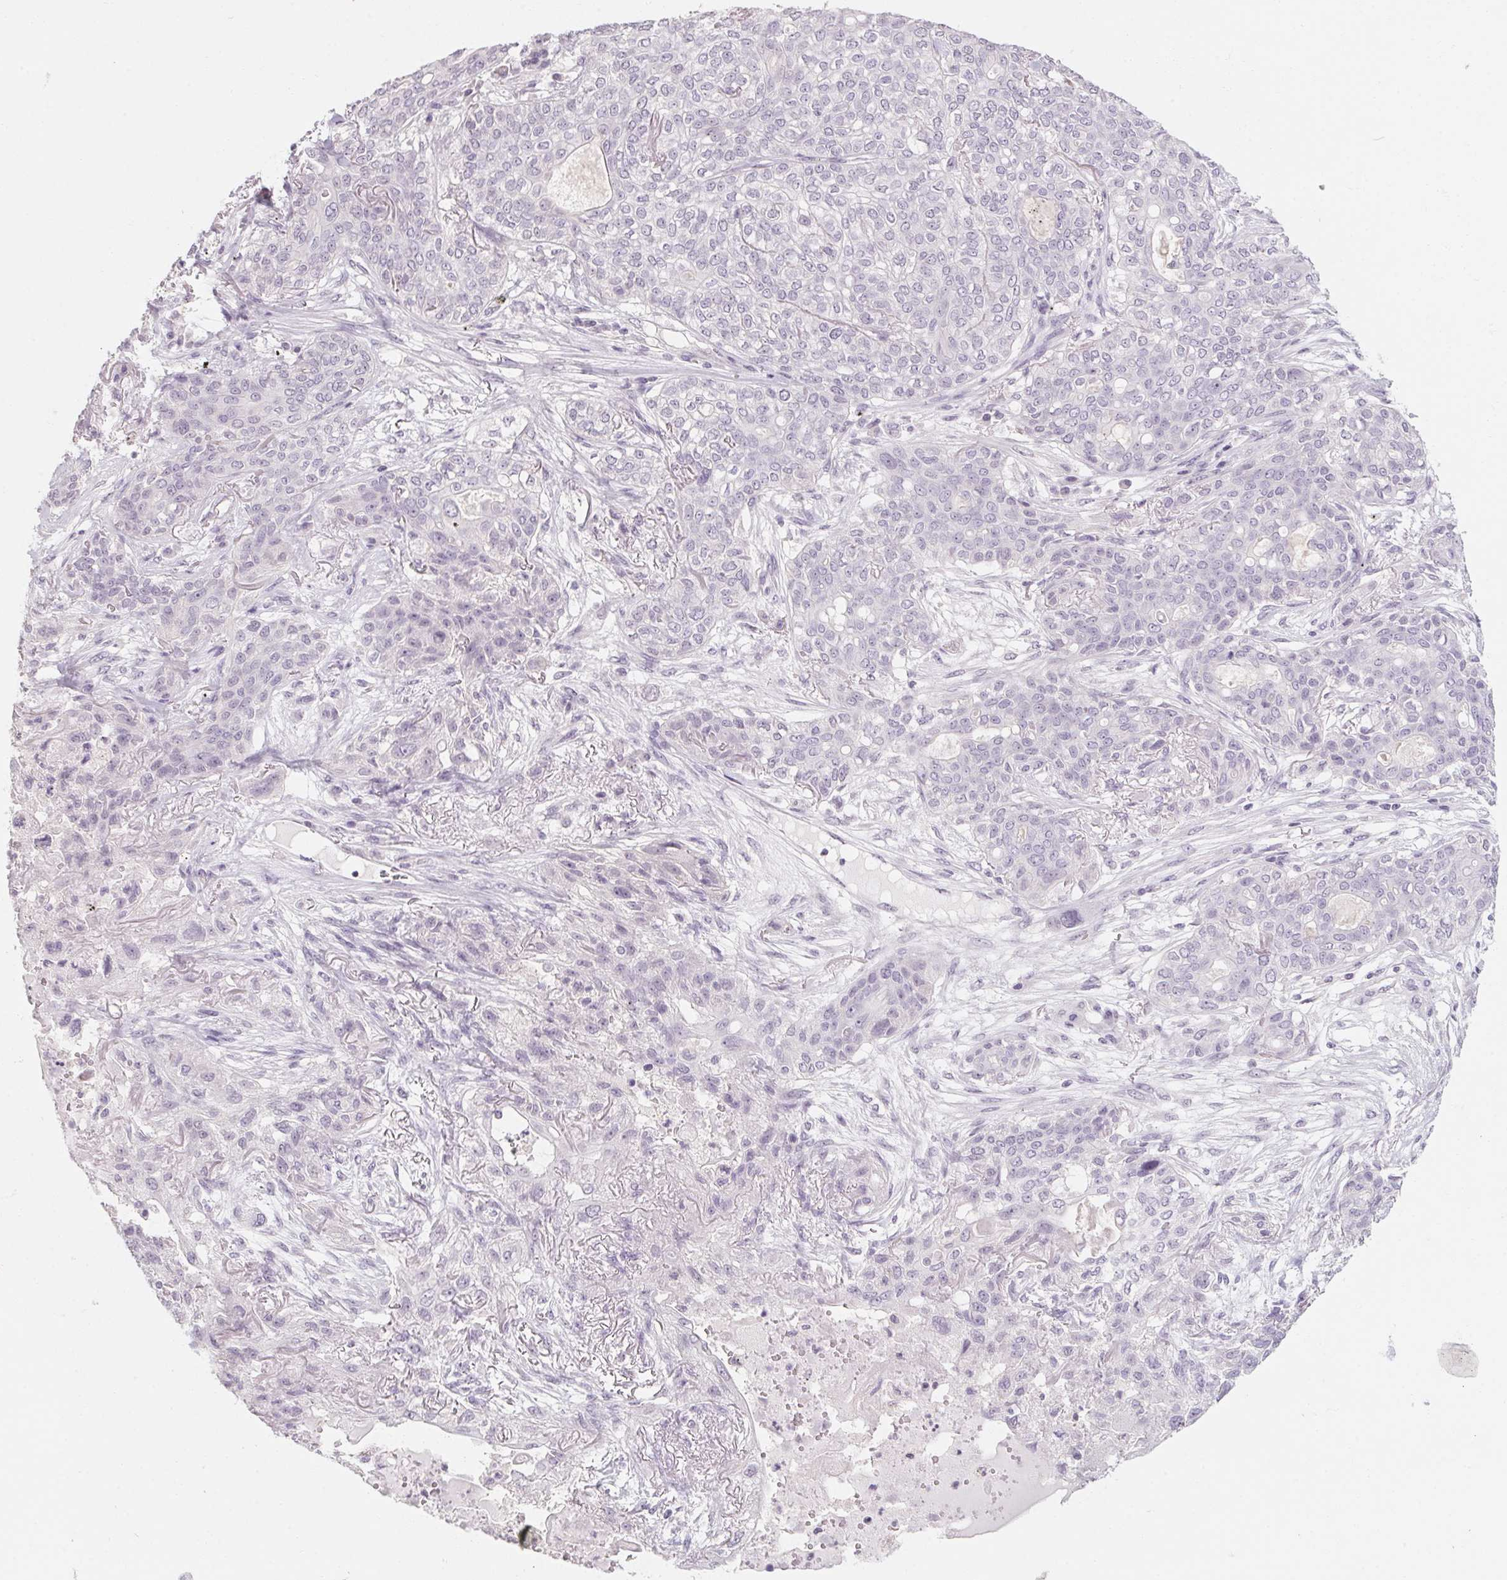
{"staining": {"intensity": "negative", "quantity": "none", "location": "none"}, "tissue": "lung cancer", "cell_type": "Tumor cells", "image_type": "cancer", "snomed": [{"axis": "morphology", "description": "Squamous cell carcinoma, NOS"}, {"axis": "topography", "description": "Lung"}], "caption": "Immunohistochemistry (IHC) of squamous cell carcinoma (lung) demonstrates no staining in tumor cells.", "gene": "CAPZA3", "patient": {"sex": "female", "age": 70}}